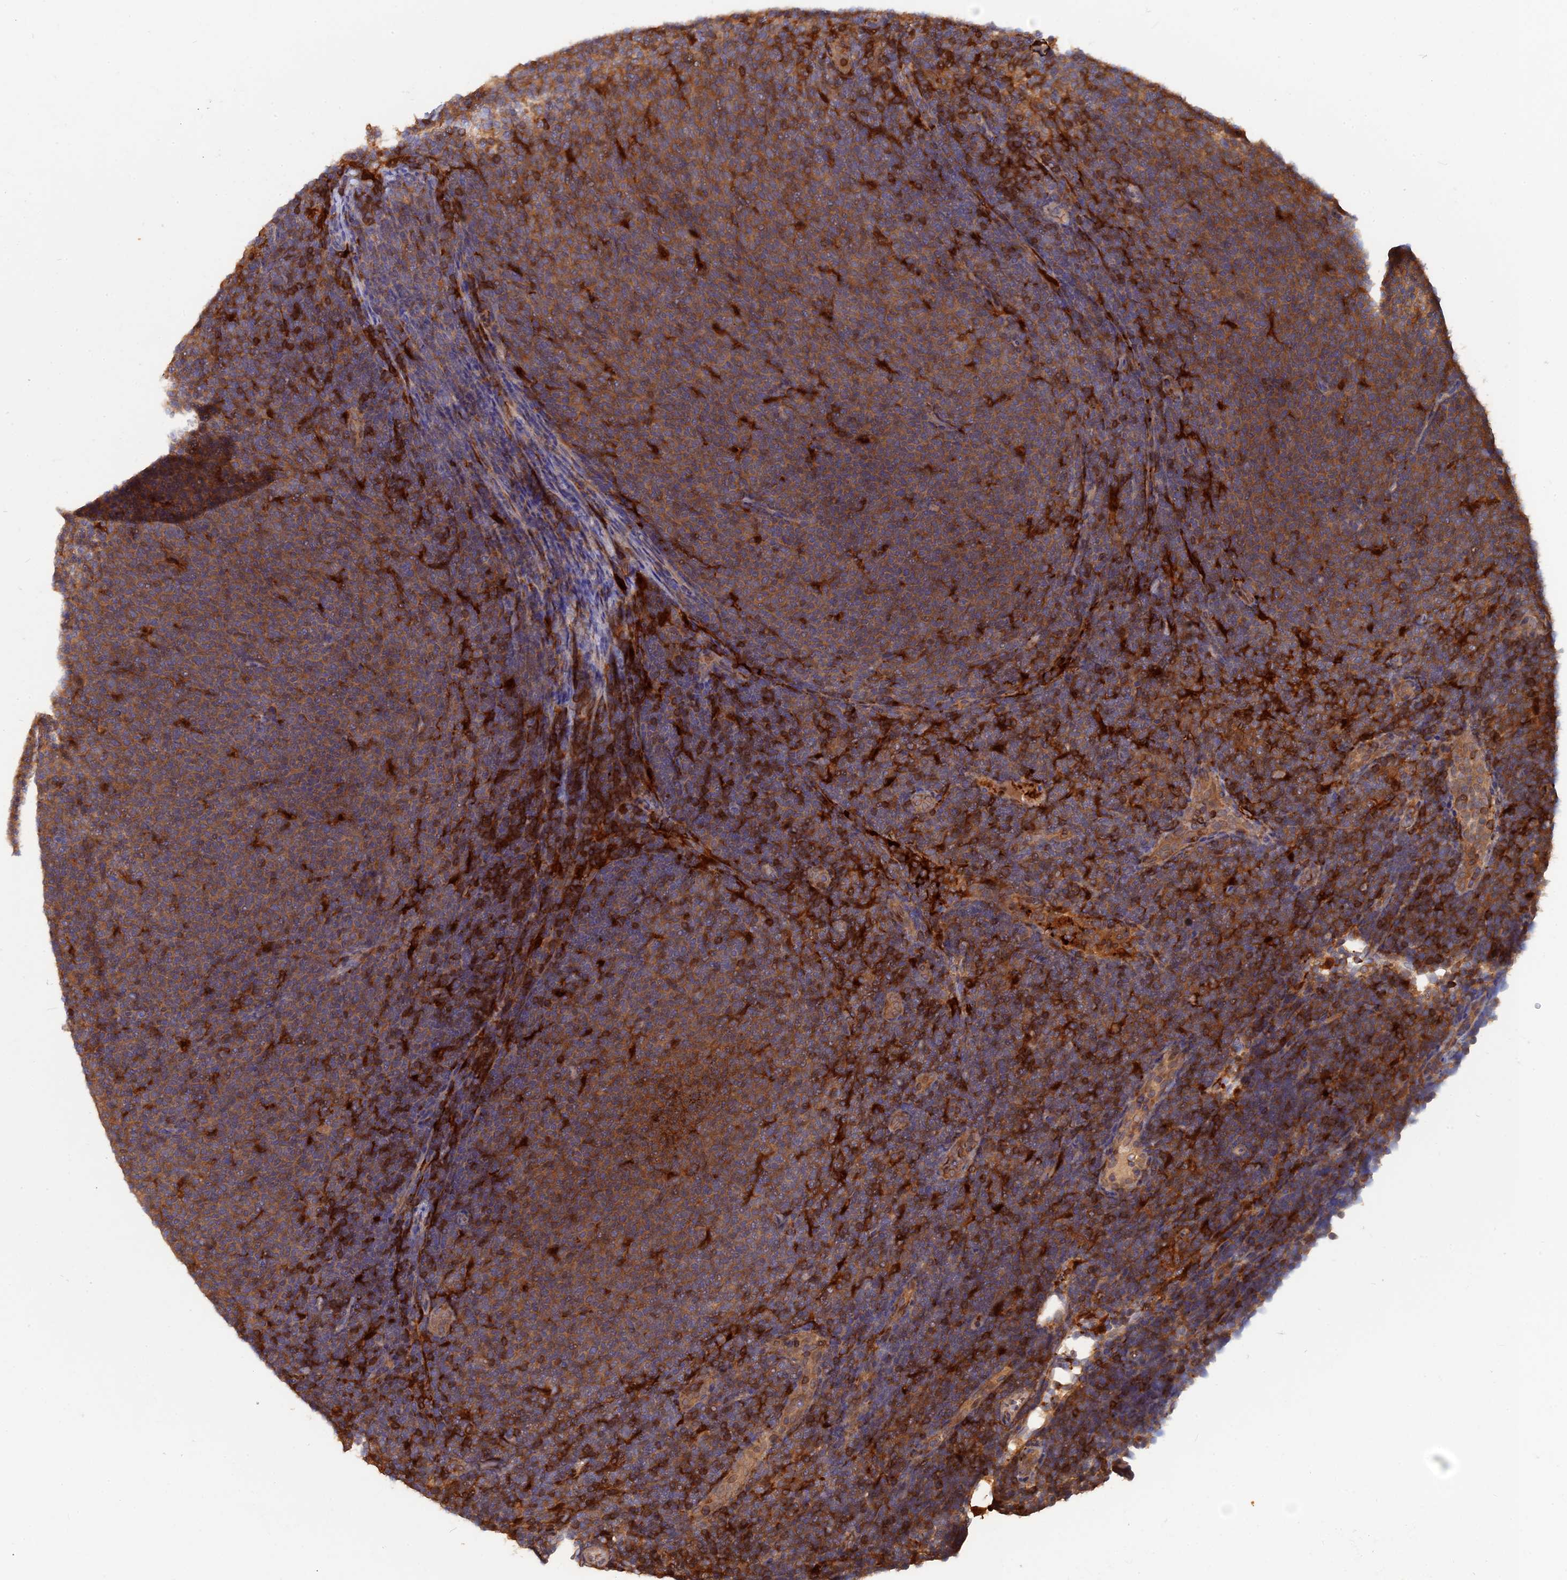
{"staining": {"intensity": "moderate", "quantity": ">75%", "location": "cytoplasmic/membranous"}, "tissue": "lymphoma", "cell_type": "Tumor cells", "image_type": "cancer", "snomed": [{"axis": "morphology", "description": "Malignant lymphoma, non-Hodgkin's type, Low grade"}, {"axis": "topography", "description": "Lymph node"}], "caption": "IHC histopathology image of neoplastic tissue: malignant lymphoma, non-Hodgkin's type (low-grade) stained using immunohistochemistry (IHC) demonstrates medium levels of moderate protein expression localized specifically in the cytoplasmic/membranous of tumor cells, appearing as a cytoplasmic/membranous brown color.", "gene": "BLVRA", "patient": {"sex": "male", "age": 66}}